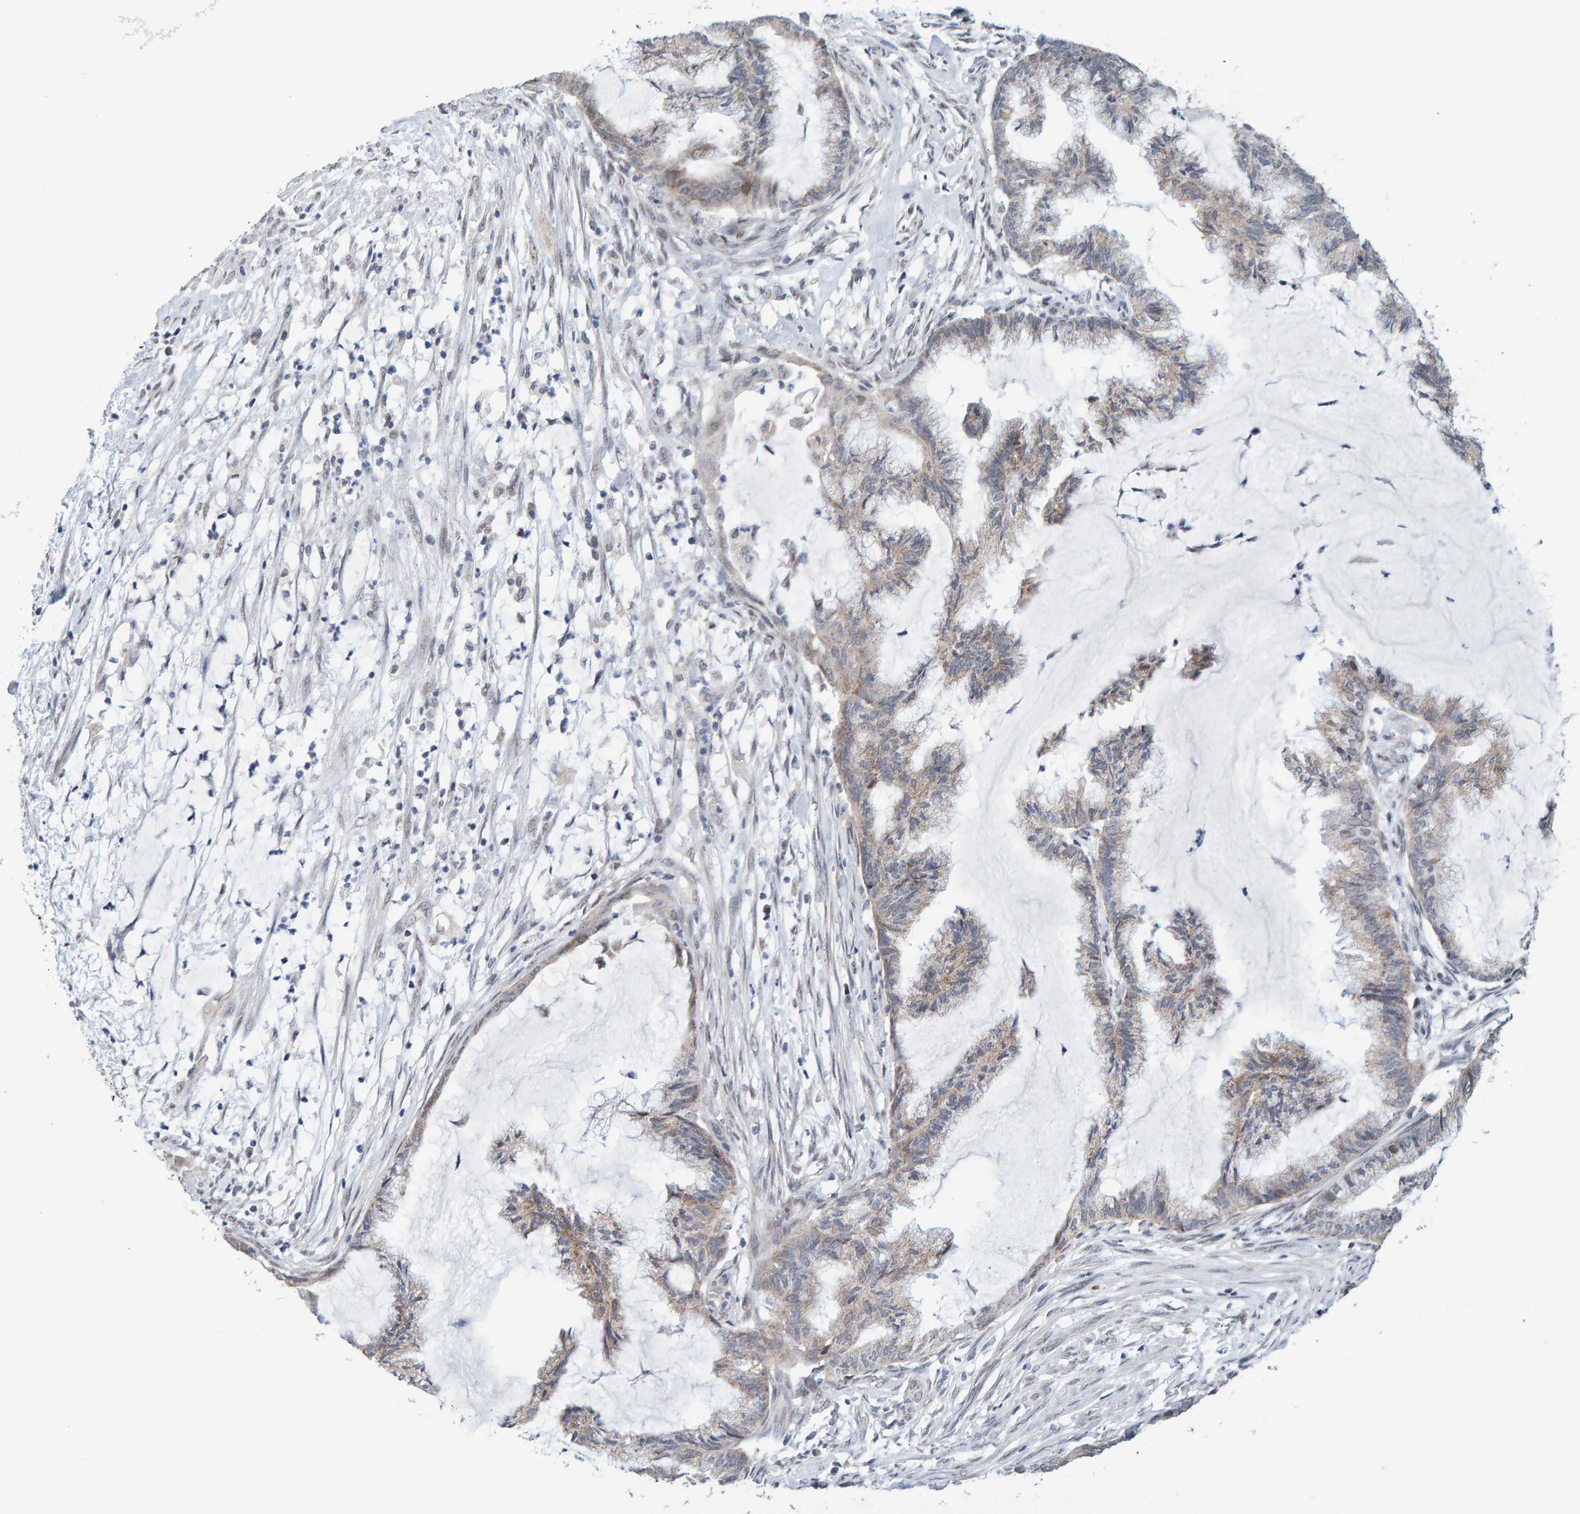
{"staining": {"intensity": "weak", "quantity": "<25%", "location": "cytoplasmic/membranous"}, "tissue": "endometrial cancer", "cell_type": "Tumor cells", "image_type": "cancer", "snomed": [{"axis": "morphology", "description": "Adenocarcinoma, NOS"}, {"axis": "topography", "description": "Endometrium"}], "caption": "Tumor cells show no significant protein staining in adenocarcinoma (endometrial). (DAB IHC with hematoxylin counter stain).", "gene": "USP43", "patient": {"sex": "female", "age": 86}}